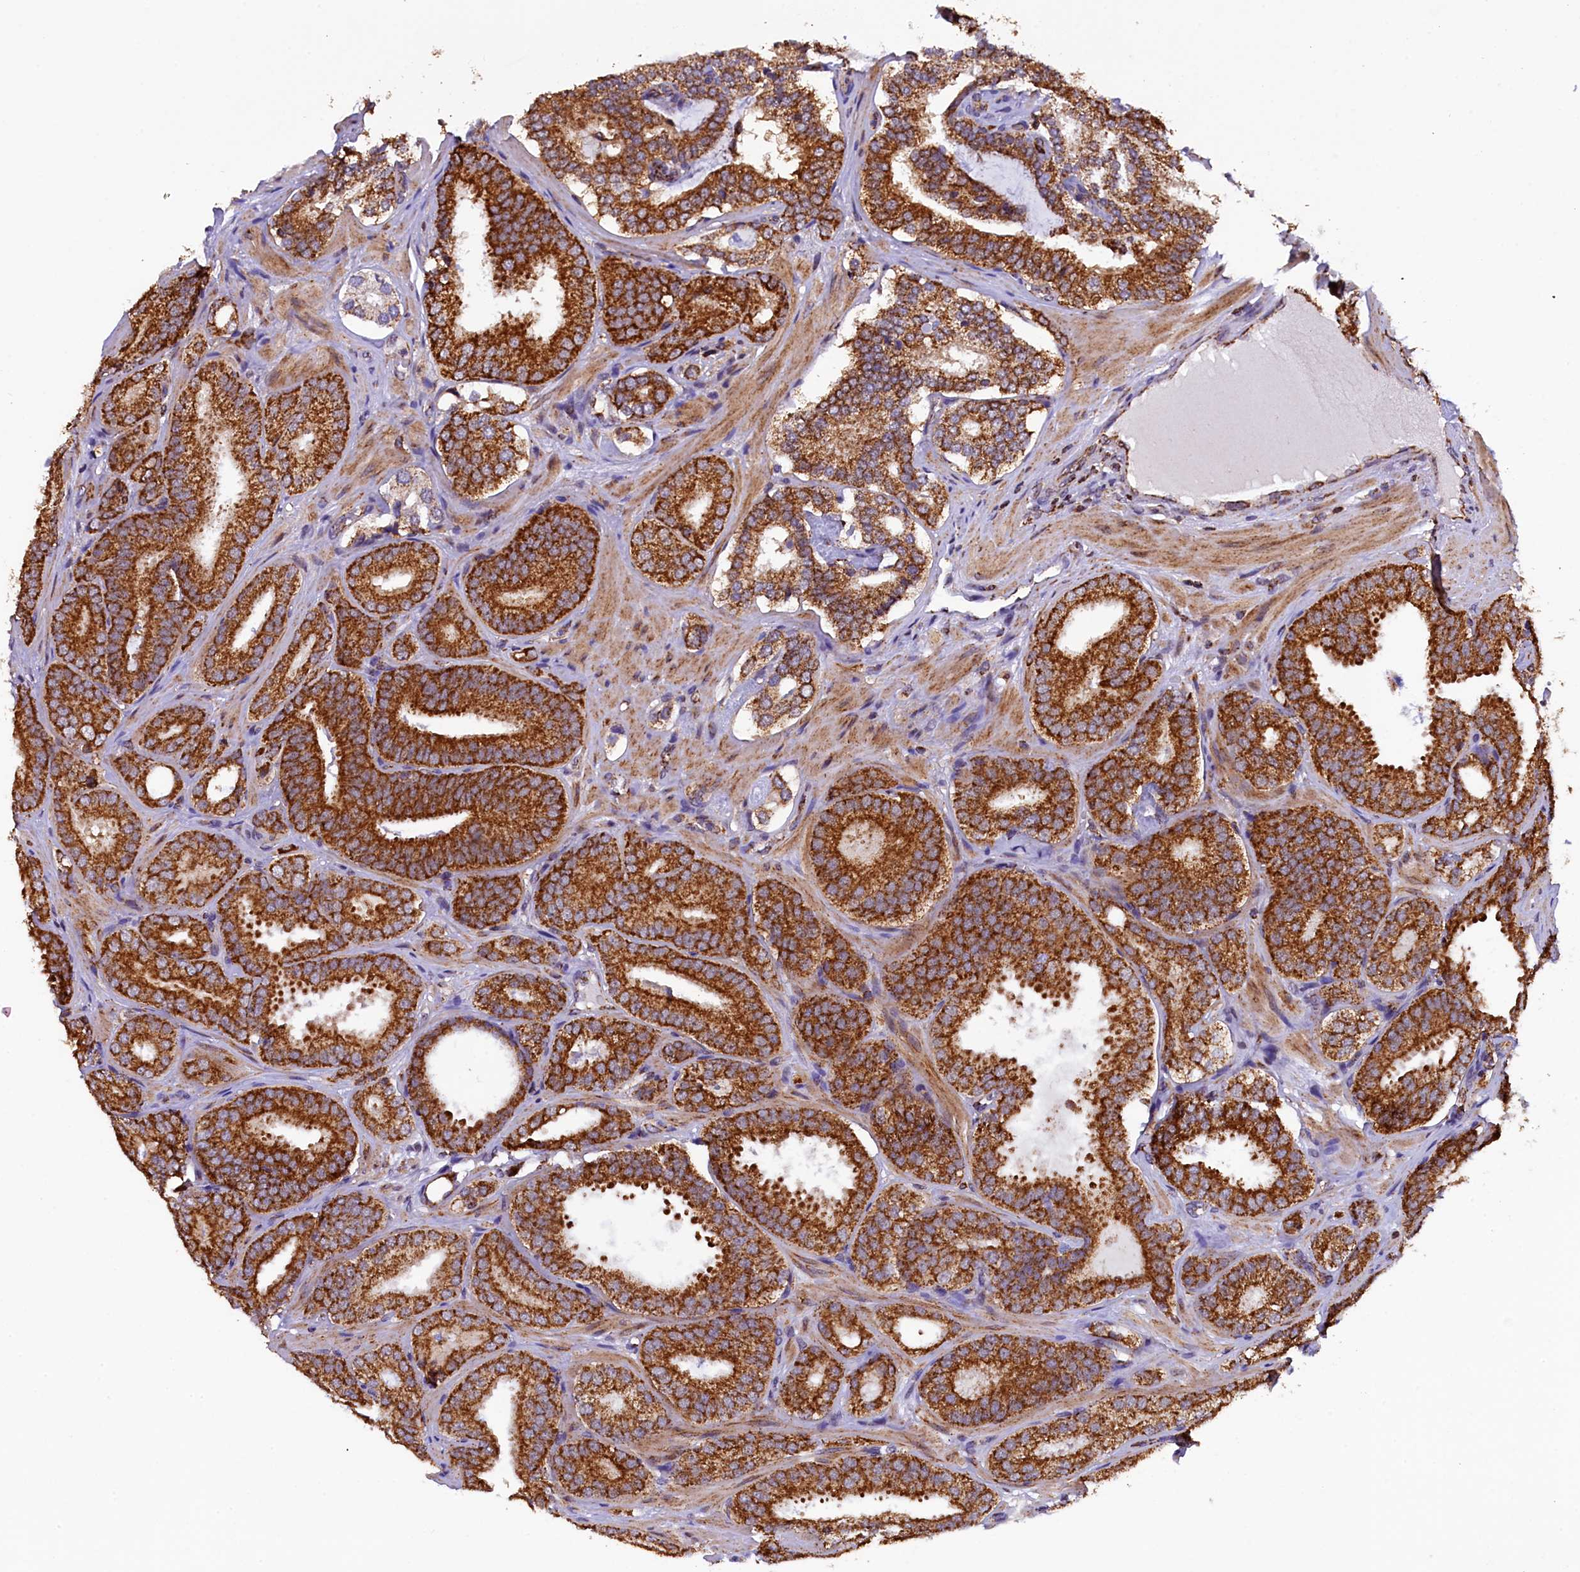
{"staining": {"intensity": "strong", "quantity": ">75%", "location": "cytoplasmic/membranous"}, "tissue": "prostate cancer", "cell_type": "Tumor cells", "image_type": "cancer", "snomed": [{"axis": "morphology", "description": "Adenocarcinoma, High grade"}, {"axis": "topography", "description": "Prostate"}], "caption": "Prostate high-grade adenocarcinoma was stained to show a protein in brown. There is high levels of strong cytoplasmic/membranous positivity in about >75% of tumor cells. The protein of interest is stained brown, and the nuclei are stained in blue (DAB (3,3'-diaminobenzidine) IHC with brightfield microscopy, high magnification).", "gene": "KLC2", "patient": {"sex": "male", "age": 63}}